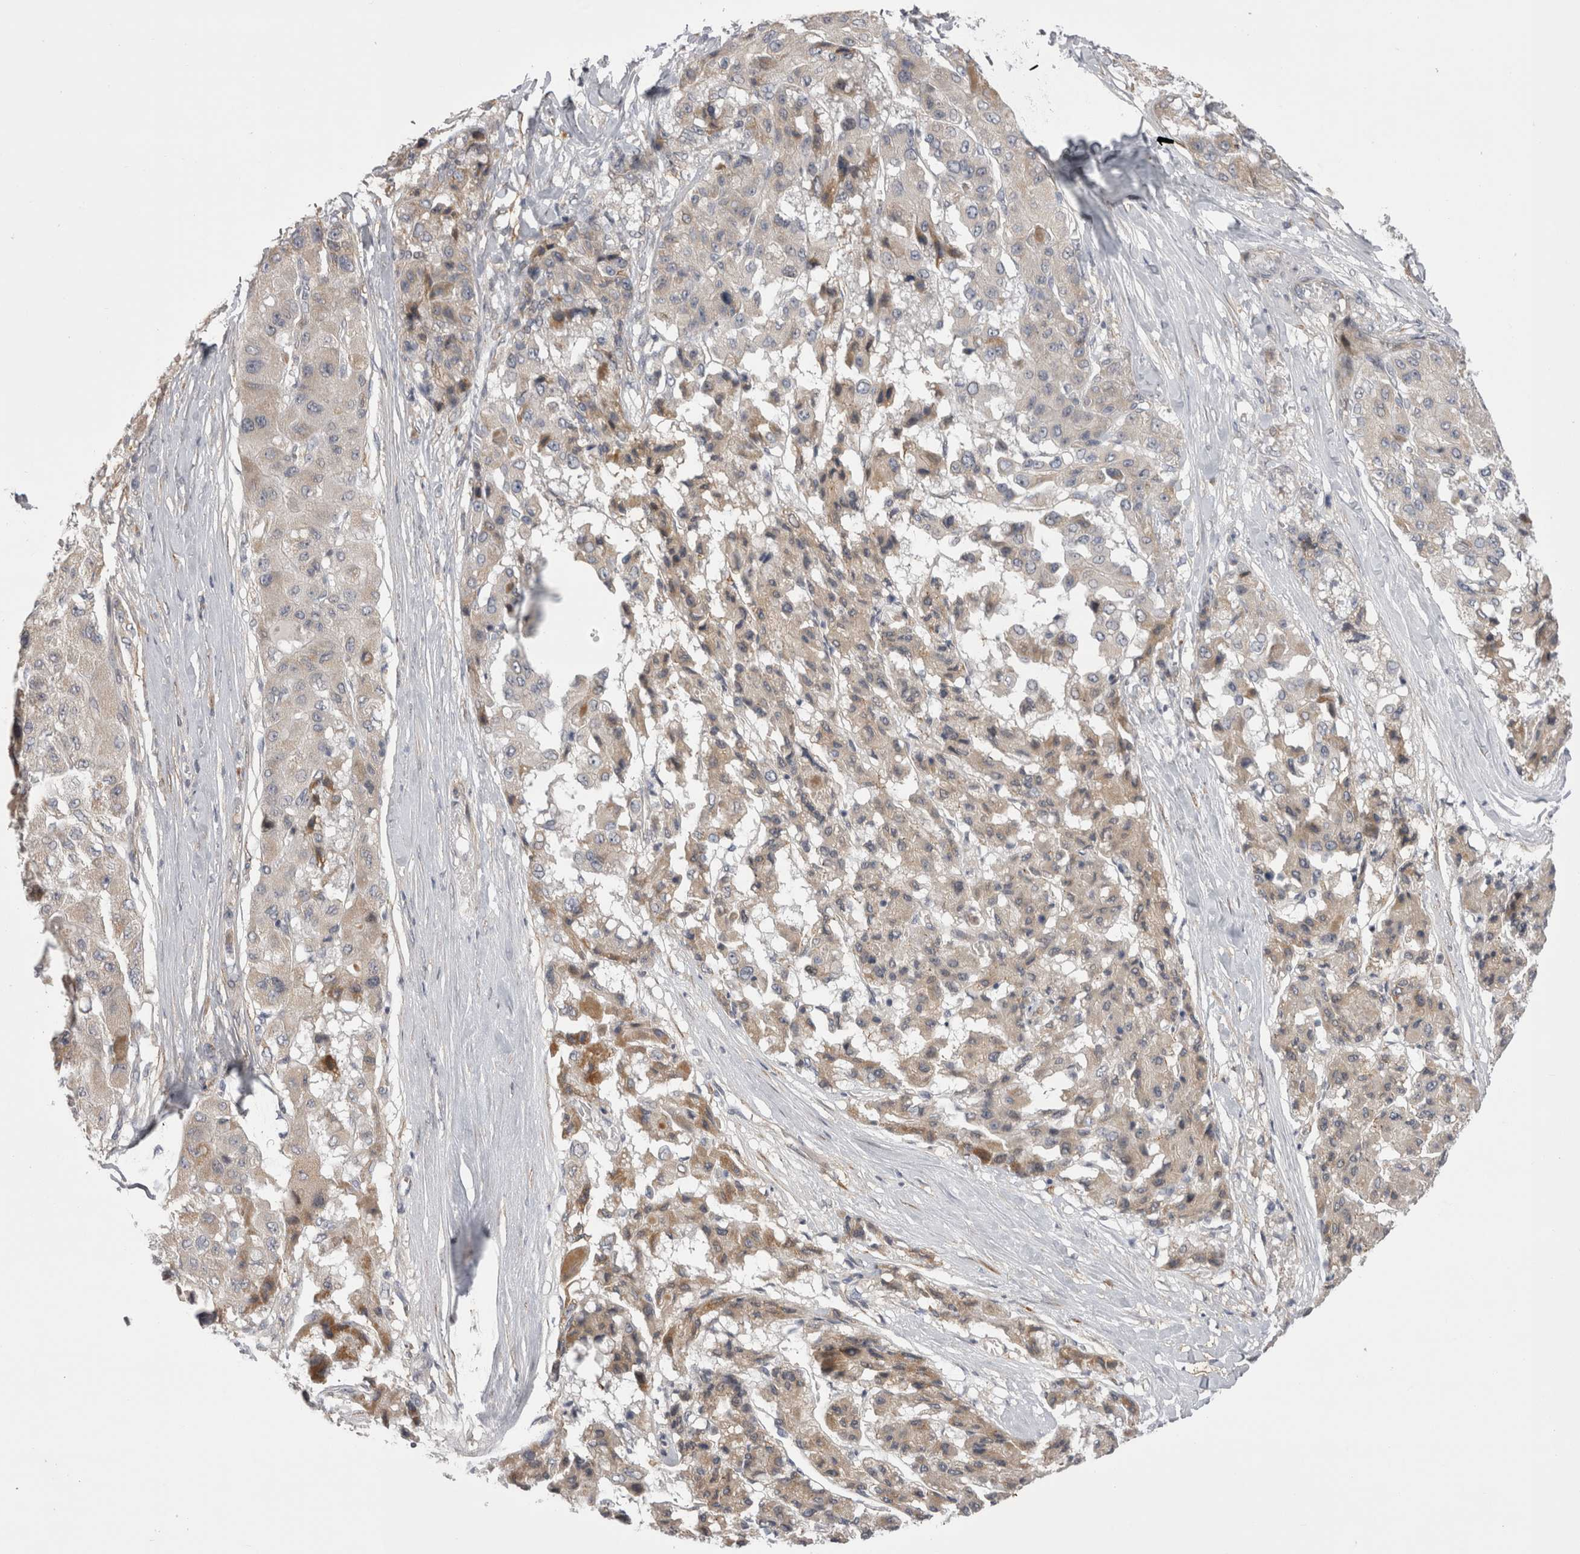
{"staining": {"intensity": "weak", "quantity": "25%-75%", "location": "cytoplasmic/membranous"}, "tissue": "liver cancer", "cell_type": "Tumor cells", "image_type": "cancer", "snomed": [{"axis": "morphology", "description": "Carcinoma, Hepatocellular, NOS"}, {"axis": "topography", "description": "Liver"}], "caption": "Liver cancer (hepatocellular carcinoma) stained with a protein marker exhibits weak staining in tumor cells.", "gene": "CHIC2", "patient": {"sex": "male", "age": 80}}